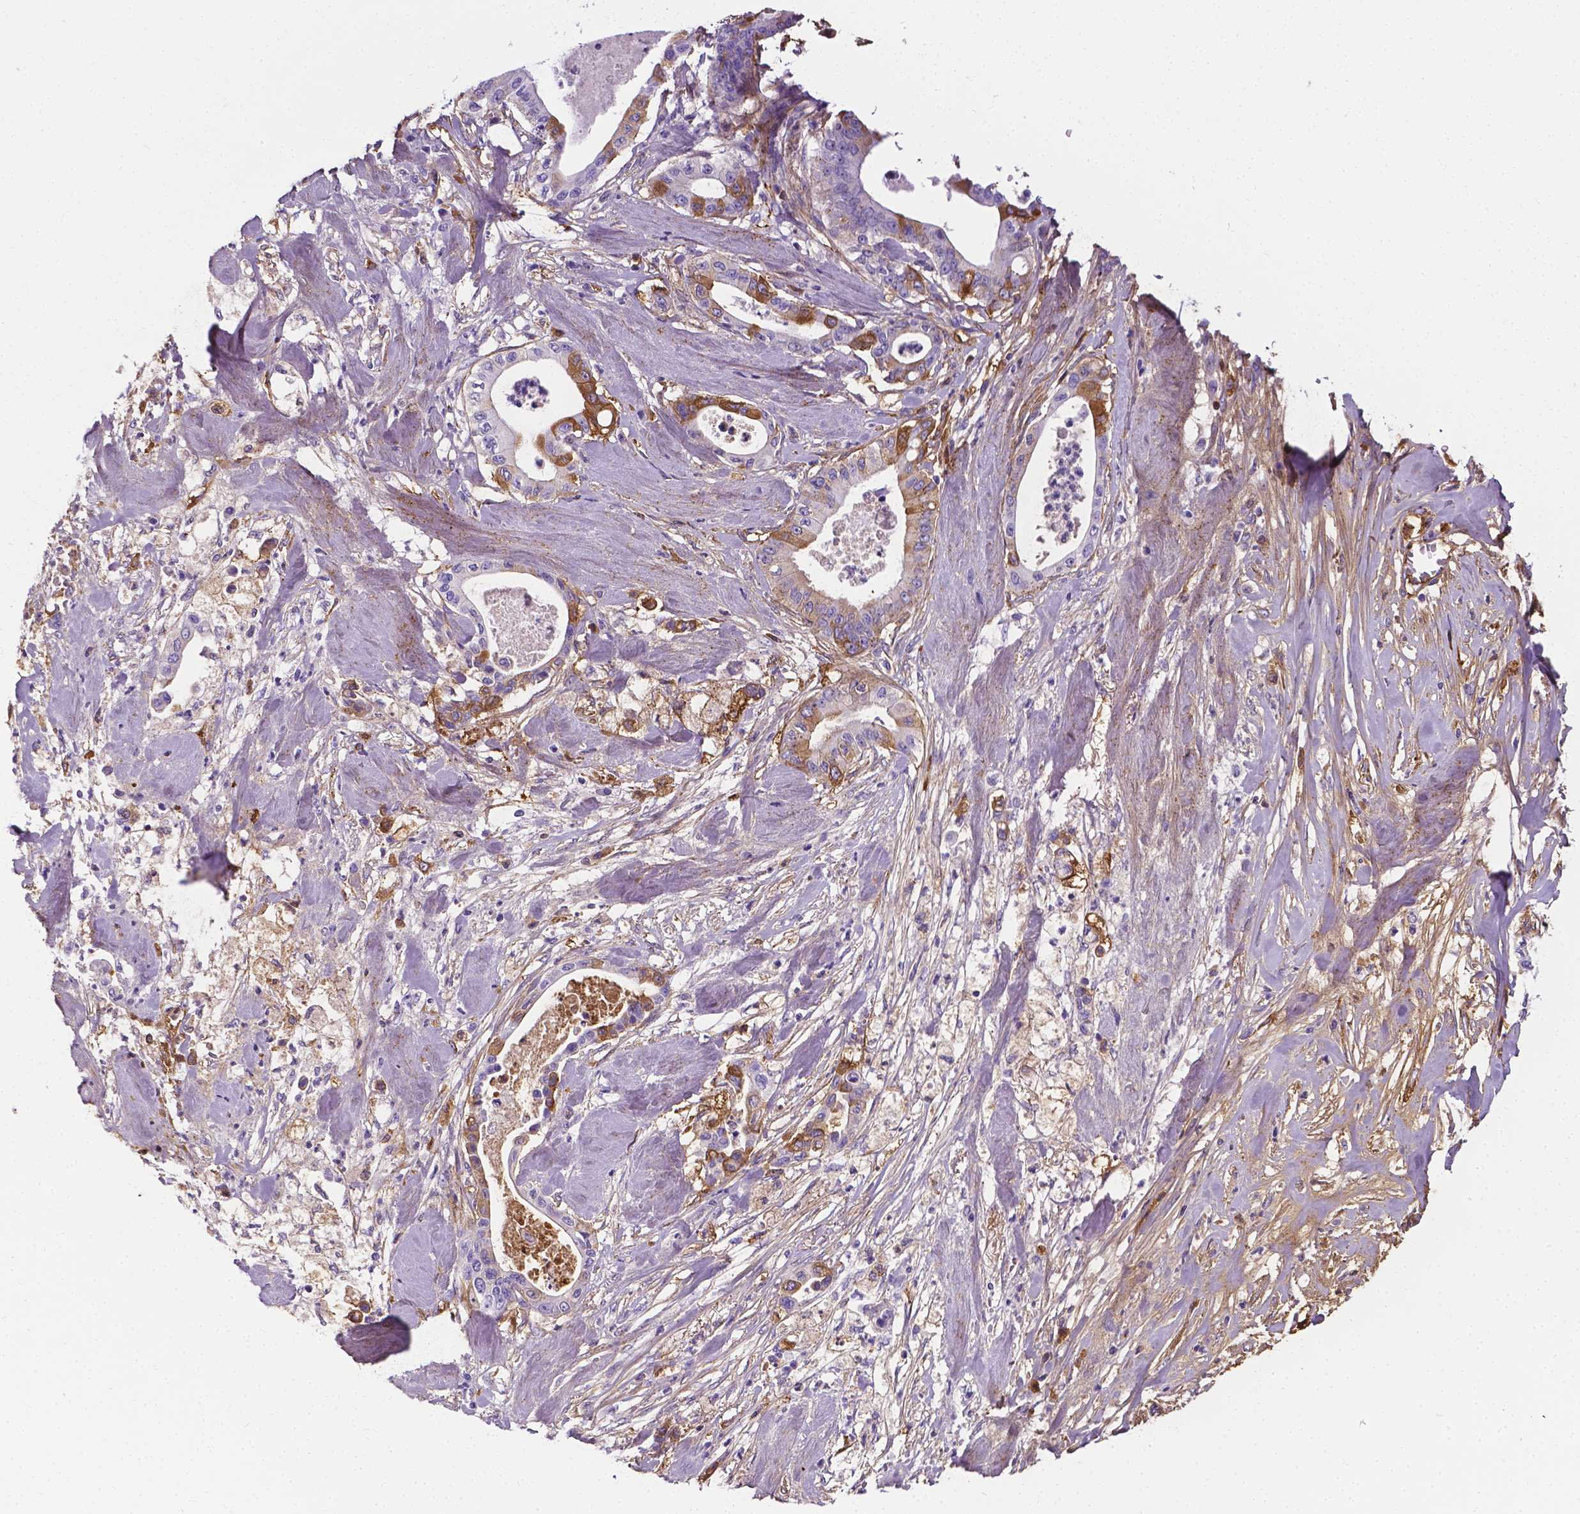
{"staining": {"intensity": "moderate", "quantity": "<25%", "location": "cytoplasmic/membranous"}, "tissue": "pancreatic cancer", "cell_type": "Tumor cells", "image_type": "cancer", "snomed": [{"axis": "morphology", "description": "Adenocarcinoma, NOS"}, {"axis": "topography", "description": "Pancreas"}], "caption": "Immunohistochemistry (IHC) of human pancreatic cancer demonstrates low levels of moderate cytoplasmic/membranous expression in approximately <25% of tumor cells.", "gene": "APOE", "patient": {"sex": "male", "age": 71}}